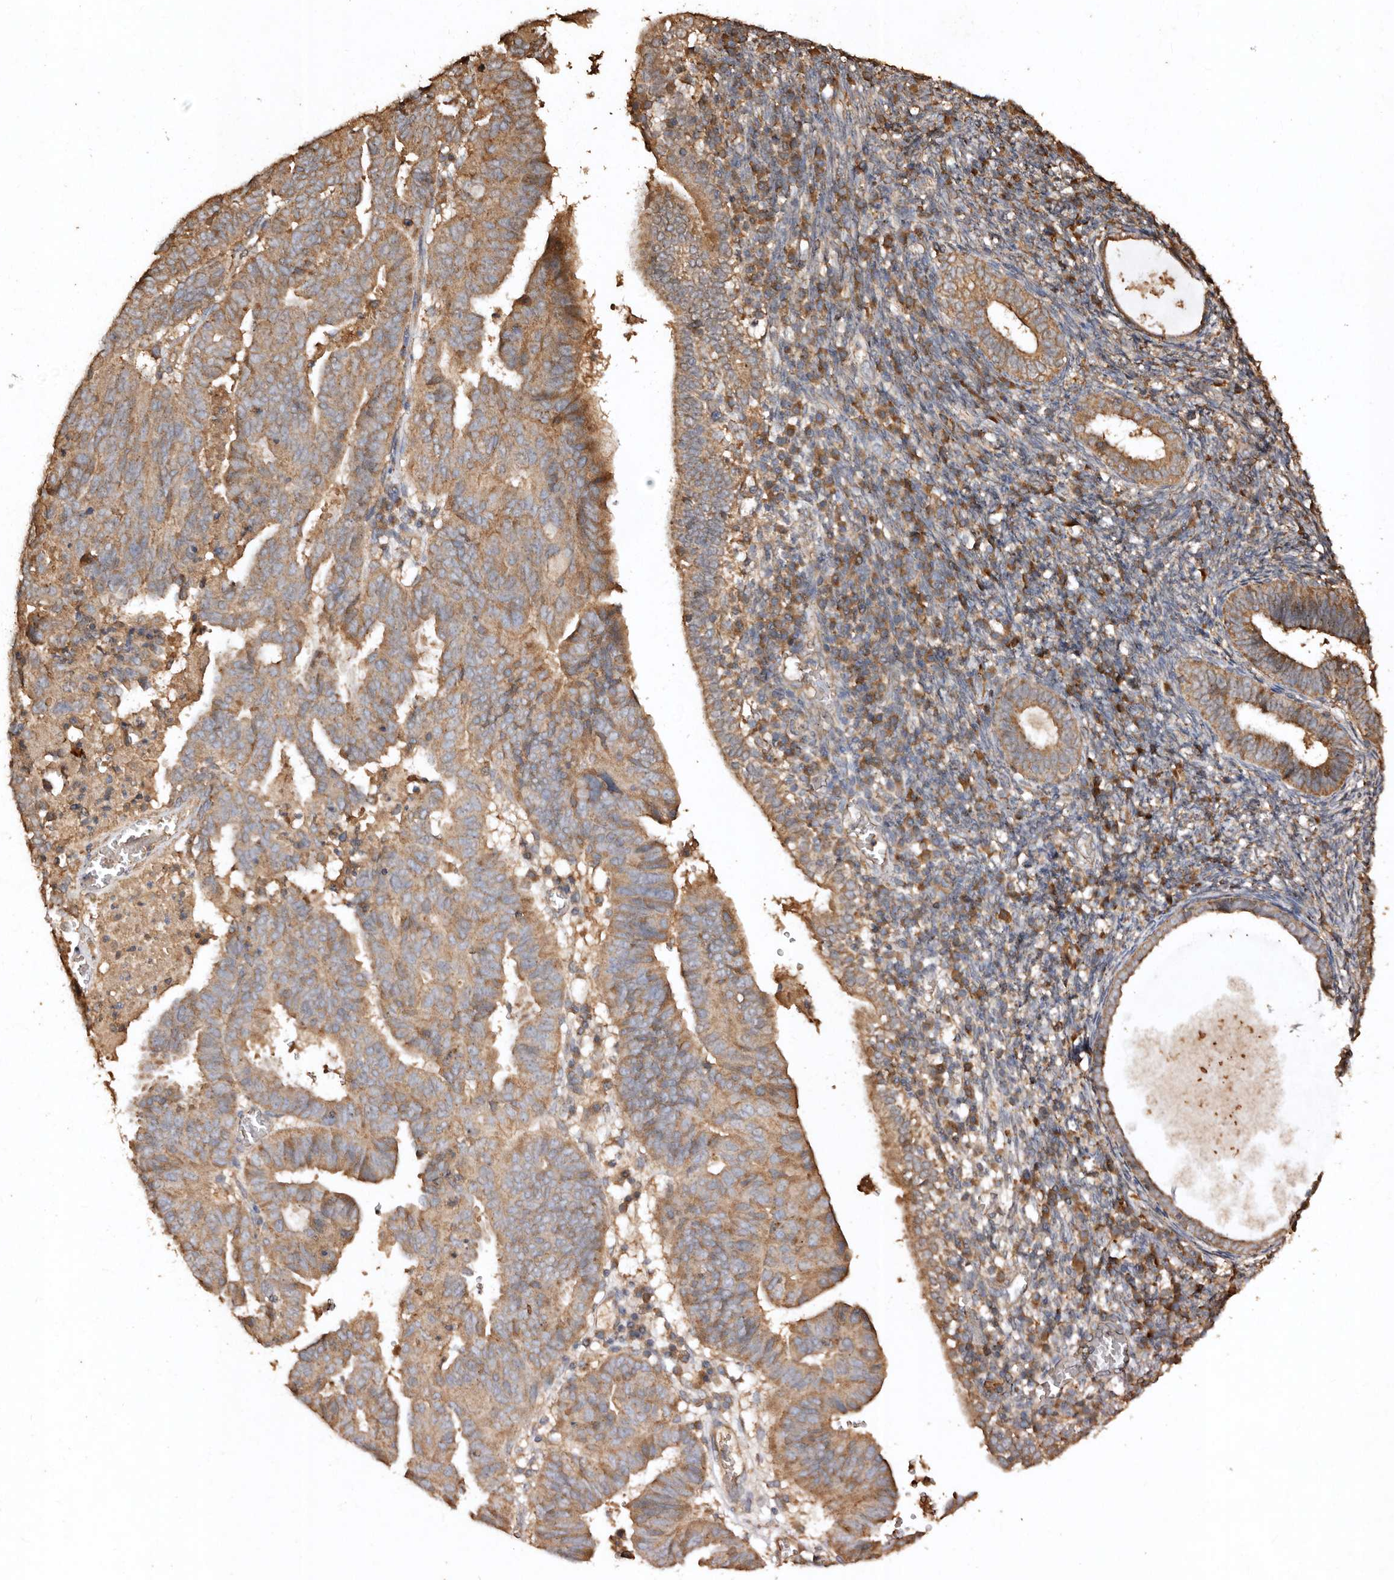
{"staining": {"intensity": "moderate", "quantity": ">75%", "location": "cytoplasmic/membranous"}, "tissue": "endometrial cancer", "cell_type": "Tumor cells", "image_type": "cancer", "snomed": [{"axis": "morphology", "description": "Adenocarcinoma, NOS"}, {"axis": "topography", "description": "Uterus"}], "caption": "Tumor cells display moderate cytoplasmic/membranous staining in approximately >75% of cells in endometrial cancer (adenocarcinoma).", "gene": "FARS2", "patient": {"sex": "female", "age": 77}}